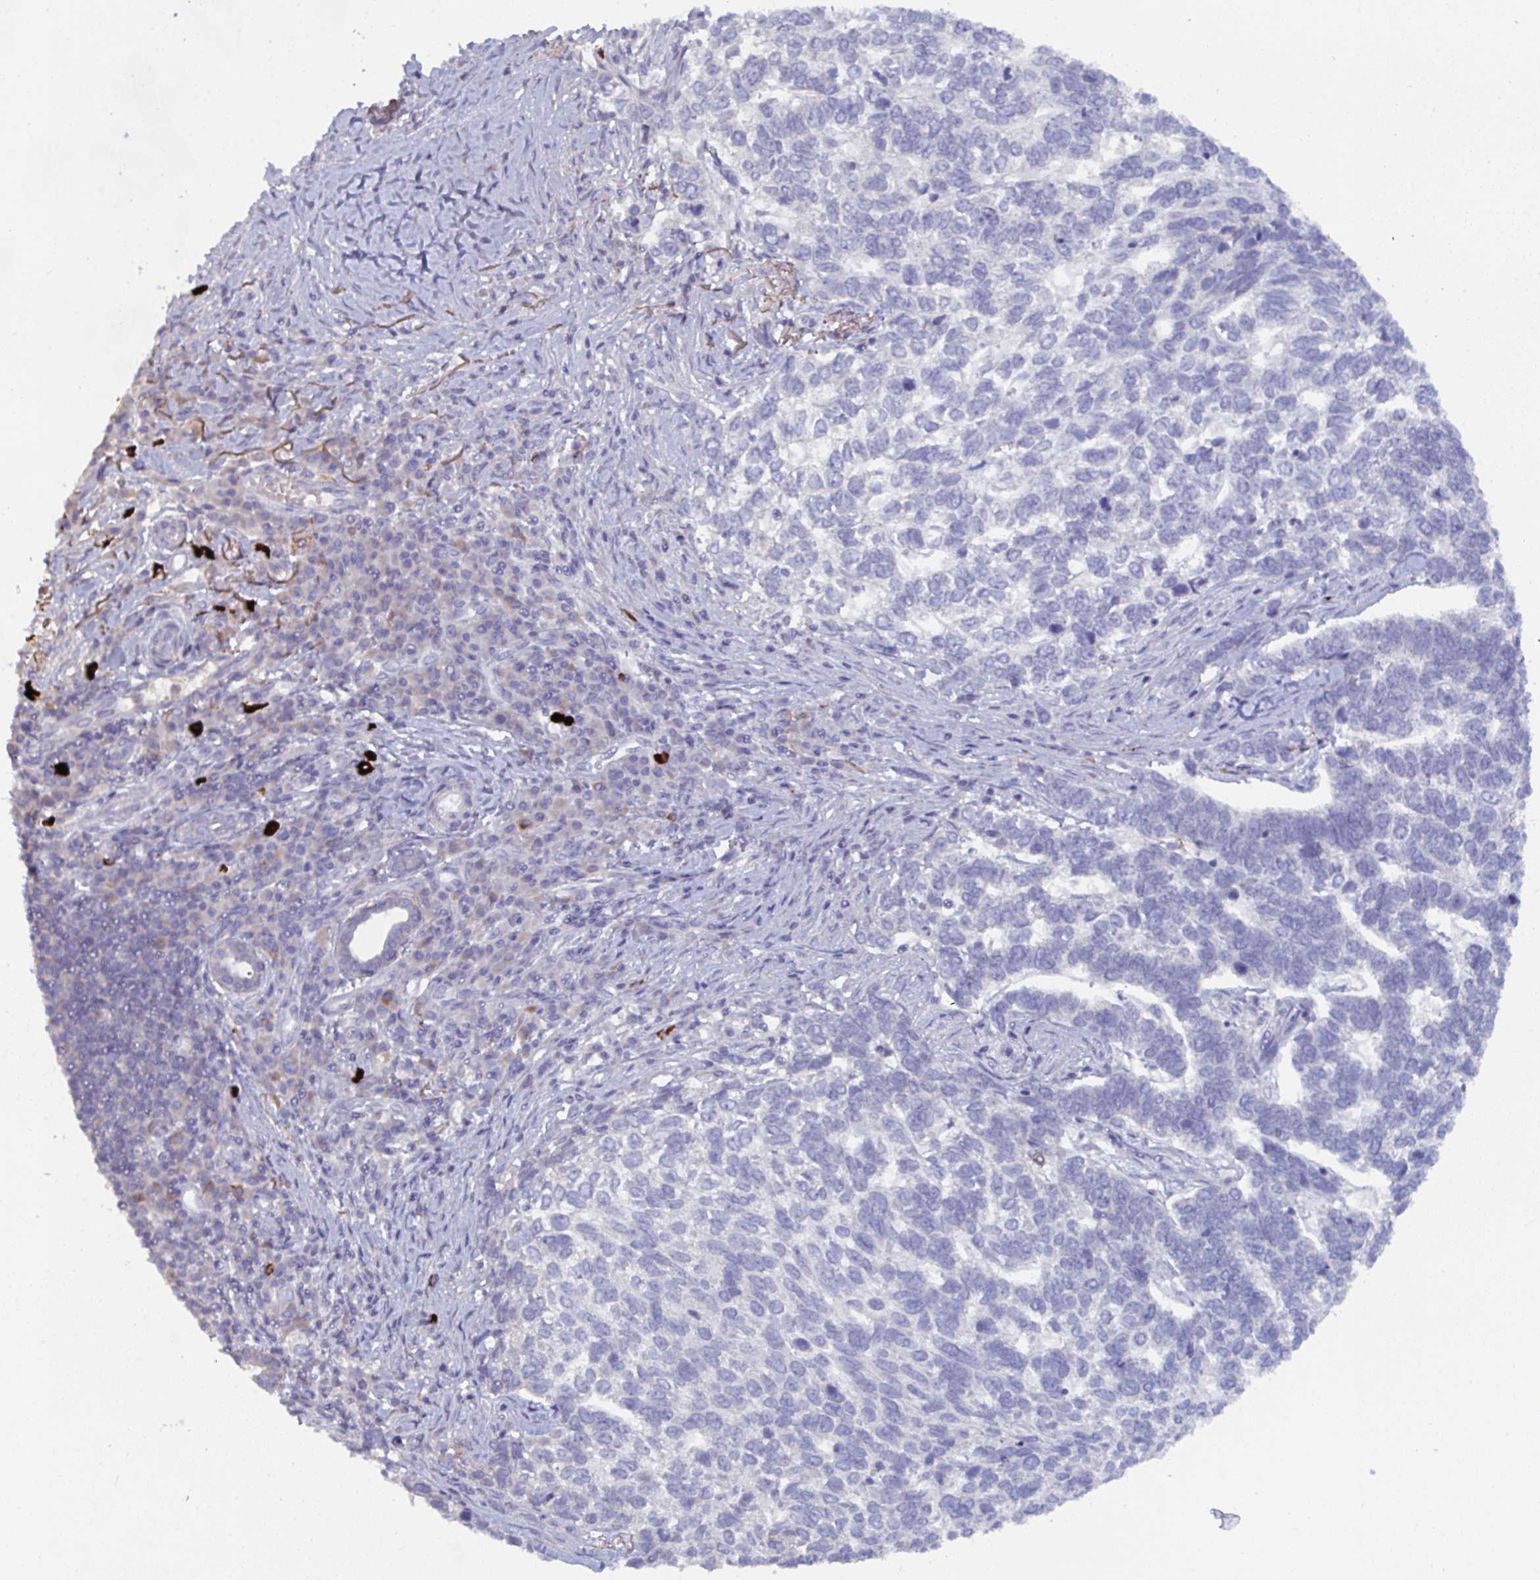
{"staining": {"intensity": "negative", "quantity": "none", "location": "none"}, "tissue": "skin cancer", "cell_type": "Tumor cells", "image_type": "cancer", "snomed": [{"axis": "morphology", "description": "Basal cell carcinoma"}, {"axis": "topography", "description": "Skin"}], "caption": "The image exhibits no significant positivity in tumor cells of skin basal cell carcinoma. (Stains: DAB IHC with hematoxylin counter stain, Microscopy: brightfield microscopy at high magnification).", "gene": "KCNK5", "patient": {"sex": "female", "age": 65}}